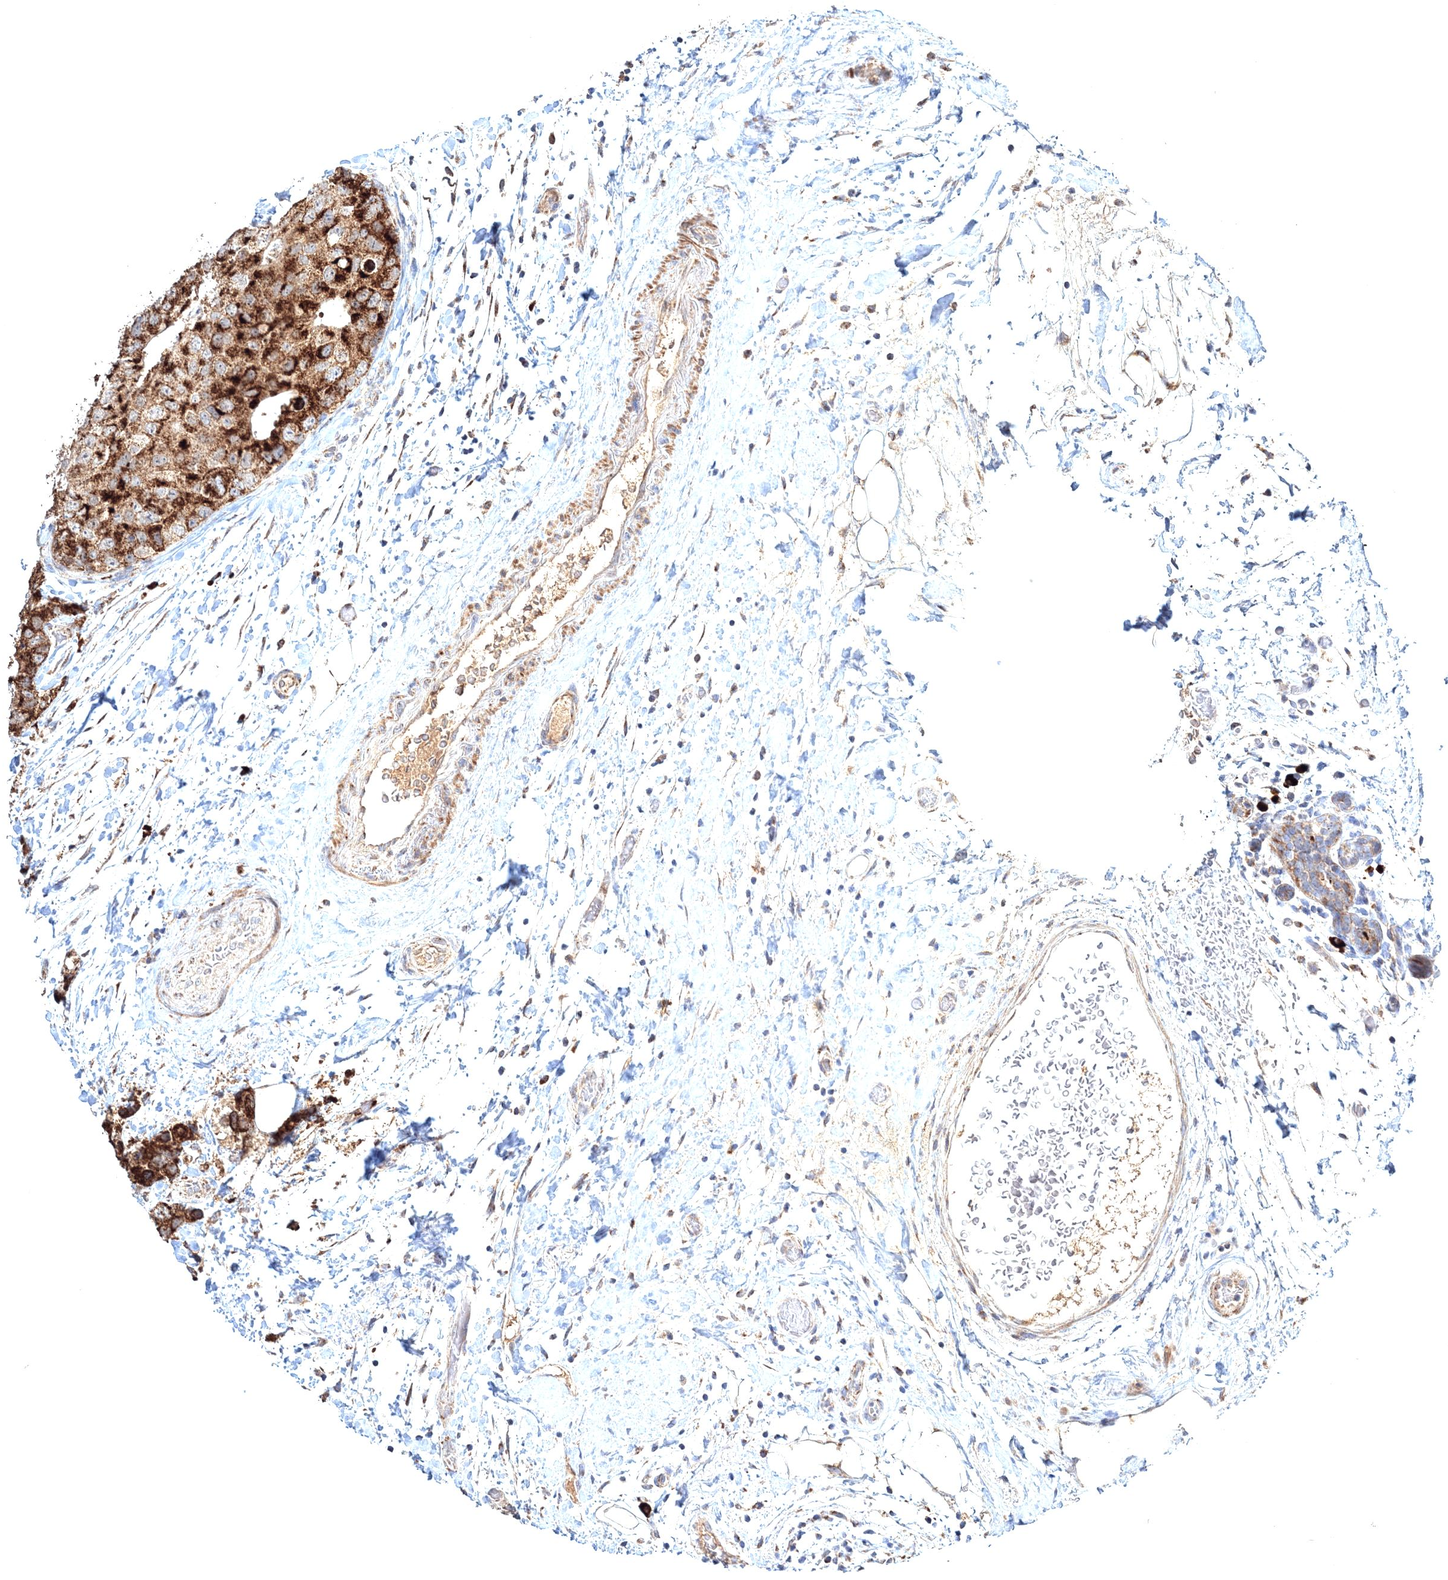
{"staining": {"intensity": "strong", "quantity": ">75%", "location": "cytoplasmic/membranous"}, "tissue": "breast cancer", "cell_type": "Tumor cells", "image_type": "cancer", "snomed": [{"axis": "morphology", "description": "Duct carcinoma"}, {"axis": "topography", "description": "Breast"}], "caption": "Human breast cancer stained for a protein (brown) demonstrates strong cytoplasmic/membranous positive staining in approximately >75% of tumor cells.", "gene": "PEX13", "patient": {"sex": "female", "age": 62}}